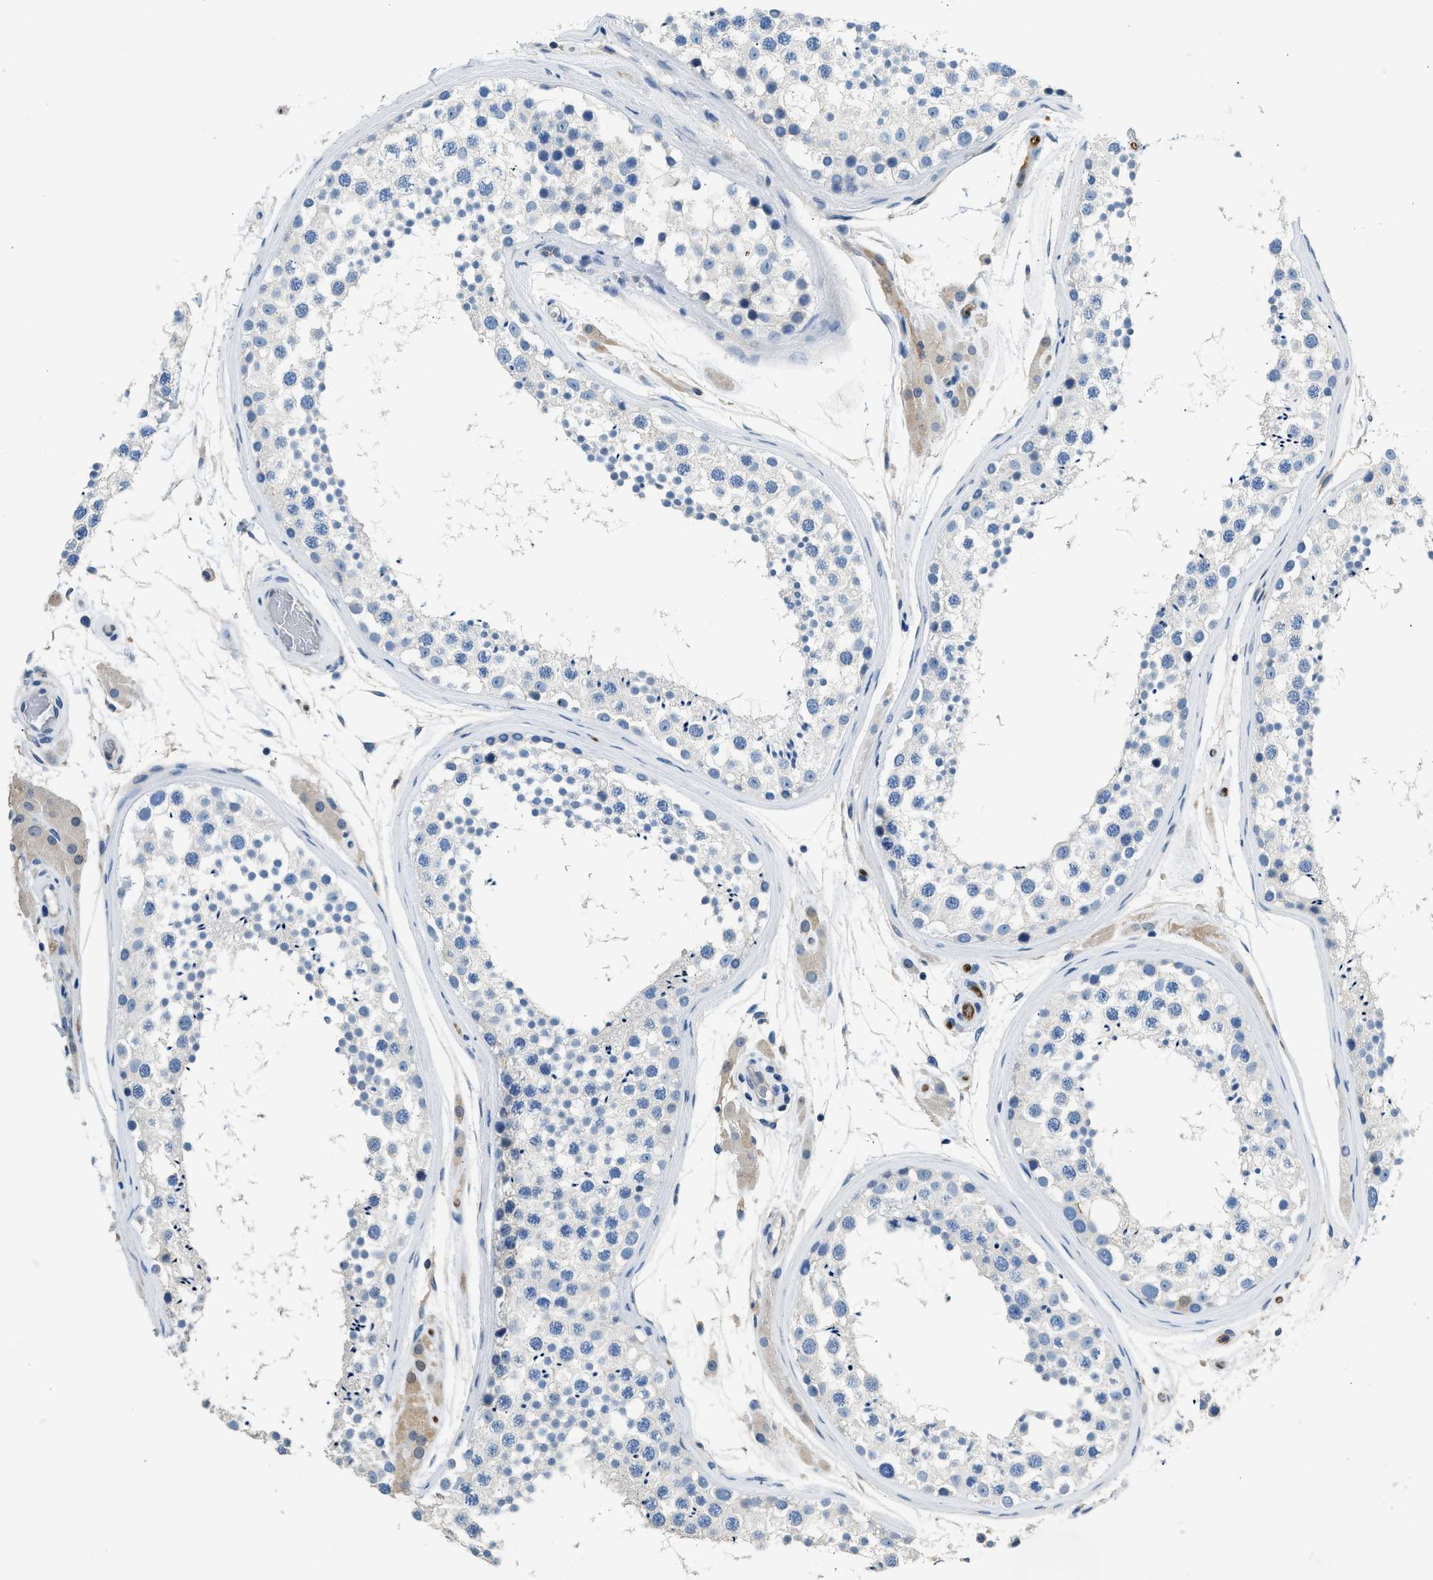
{"staining": {"intensity": "negative", "quantity": "none", "location": "none"}, "tissue": "testis", "cell_type": "Cells in seminiferous ducts", "image_type": "normal", "snomed": [{"axis": "morphology", "description": "Normal tissue, NOS"}, {"axis": "topography", "description": "Testis"}], "caption": "This is an immunohistochemistry photomicrograph of benign human testis. There is no positivity in cells in seminiferous ducts.", "gene": "ANXA3", "patient": {"sex": "male", "age": 46}}